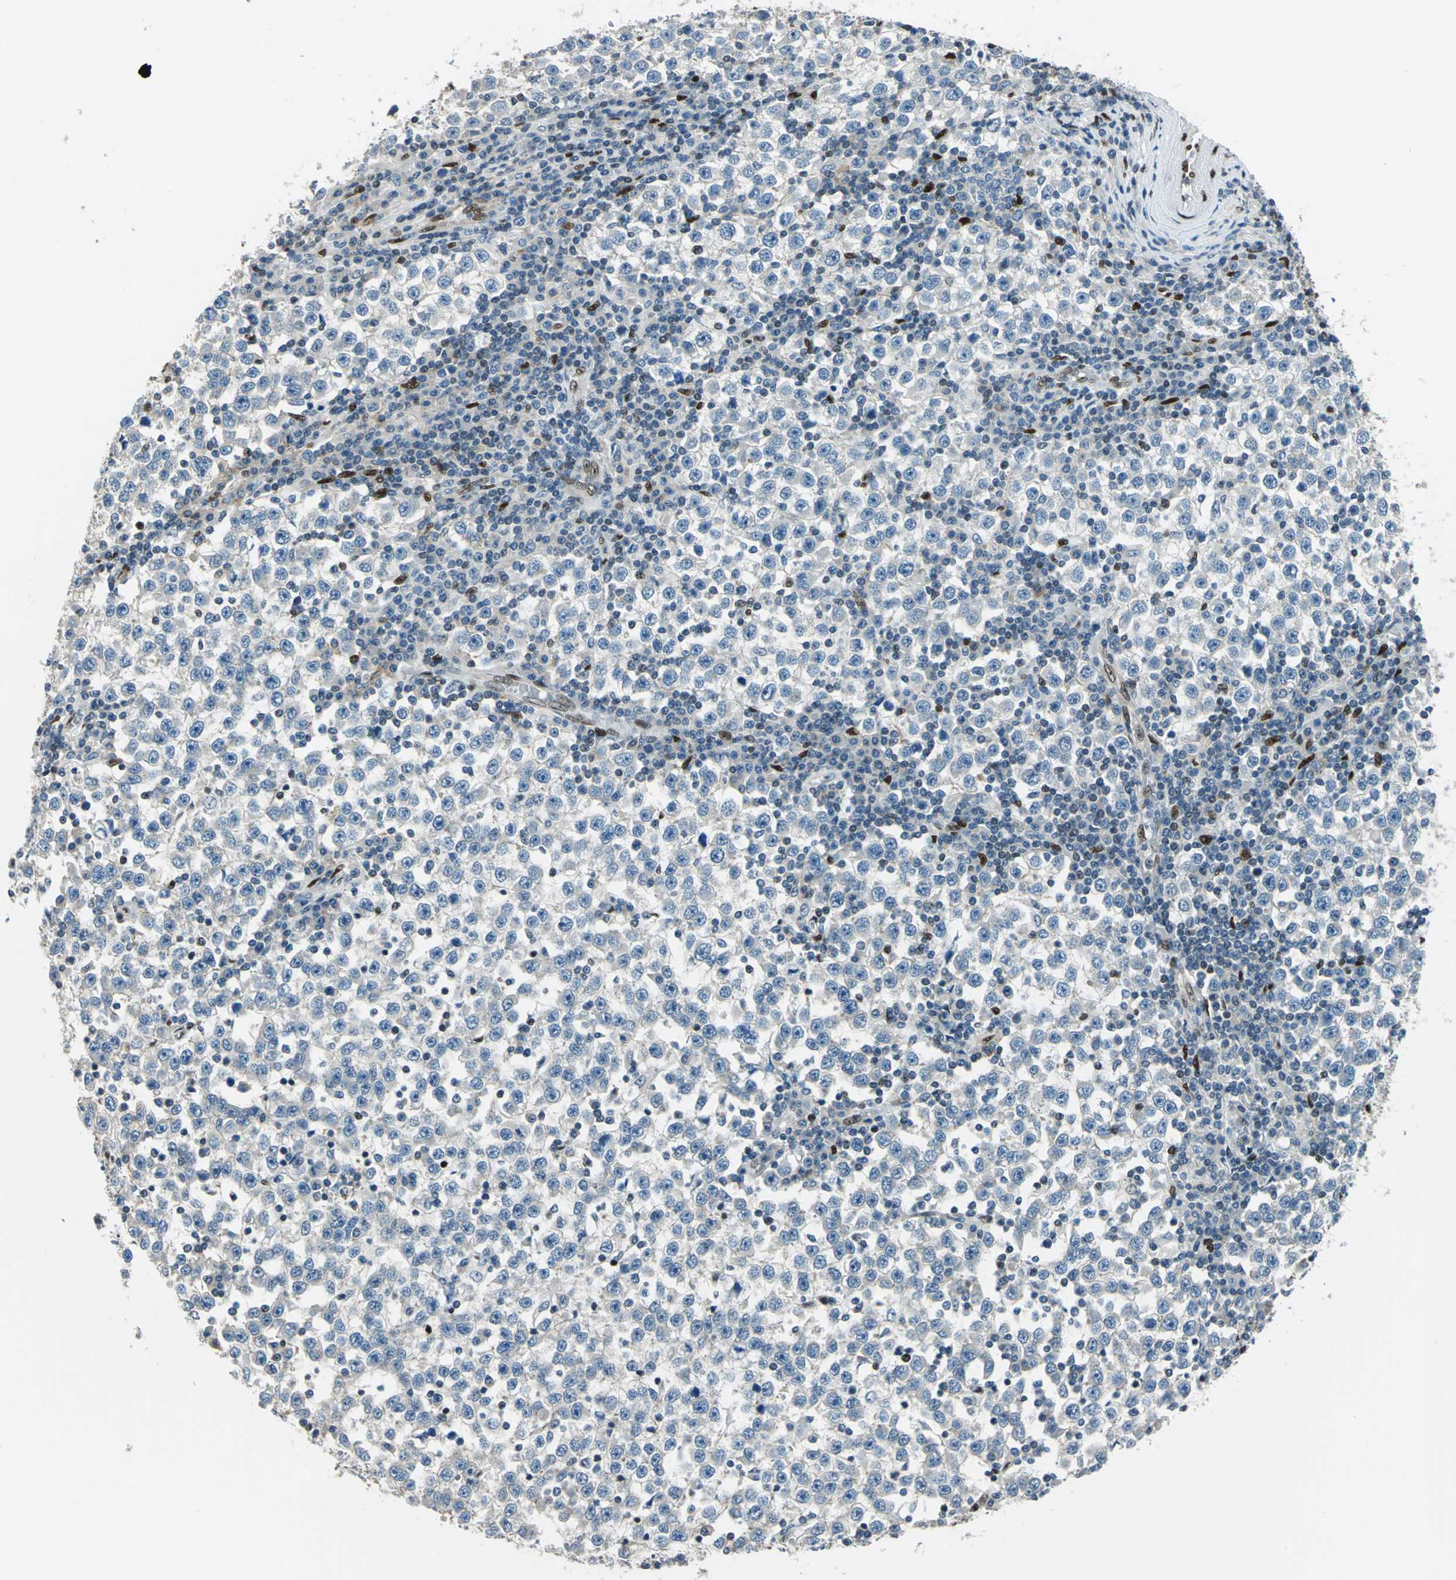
{"staining": {"intensity": "negative", "quantity": "none", "location": "none"}, "tissue": "testis cancer", "cell_type": "Tumor cells", "image_type": "cancer", "snomed": [{"axis": "morphology", "description": "Seminoma, NOS"}, {"axis": "topography", "description": "Testis"}], "caption": "High magnification brightfield microscopy of testis cancer stained with DAB (brown) and counterstained with hematoxylin (blue): tumor cells show no significant expression. Brightfield microscopy of immunohistochemistry (IHC) stained with DAB (3,3'-diaminobenzidine) (brown) and hematoxylin (blue), captured at high magnification.", "gene": "NFIA", "patient": {"sex": "male", "age": 65}}